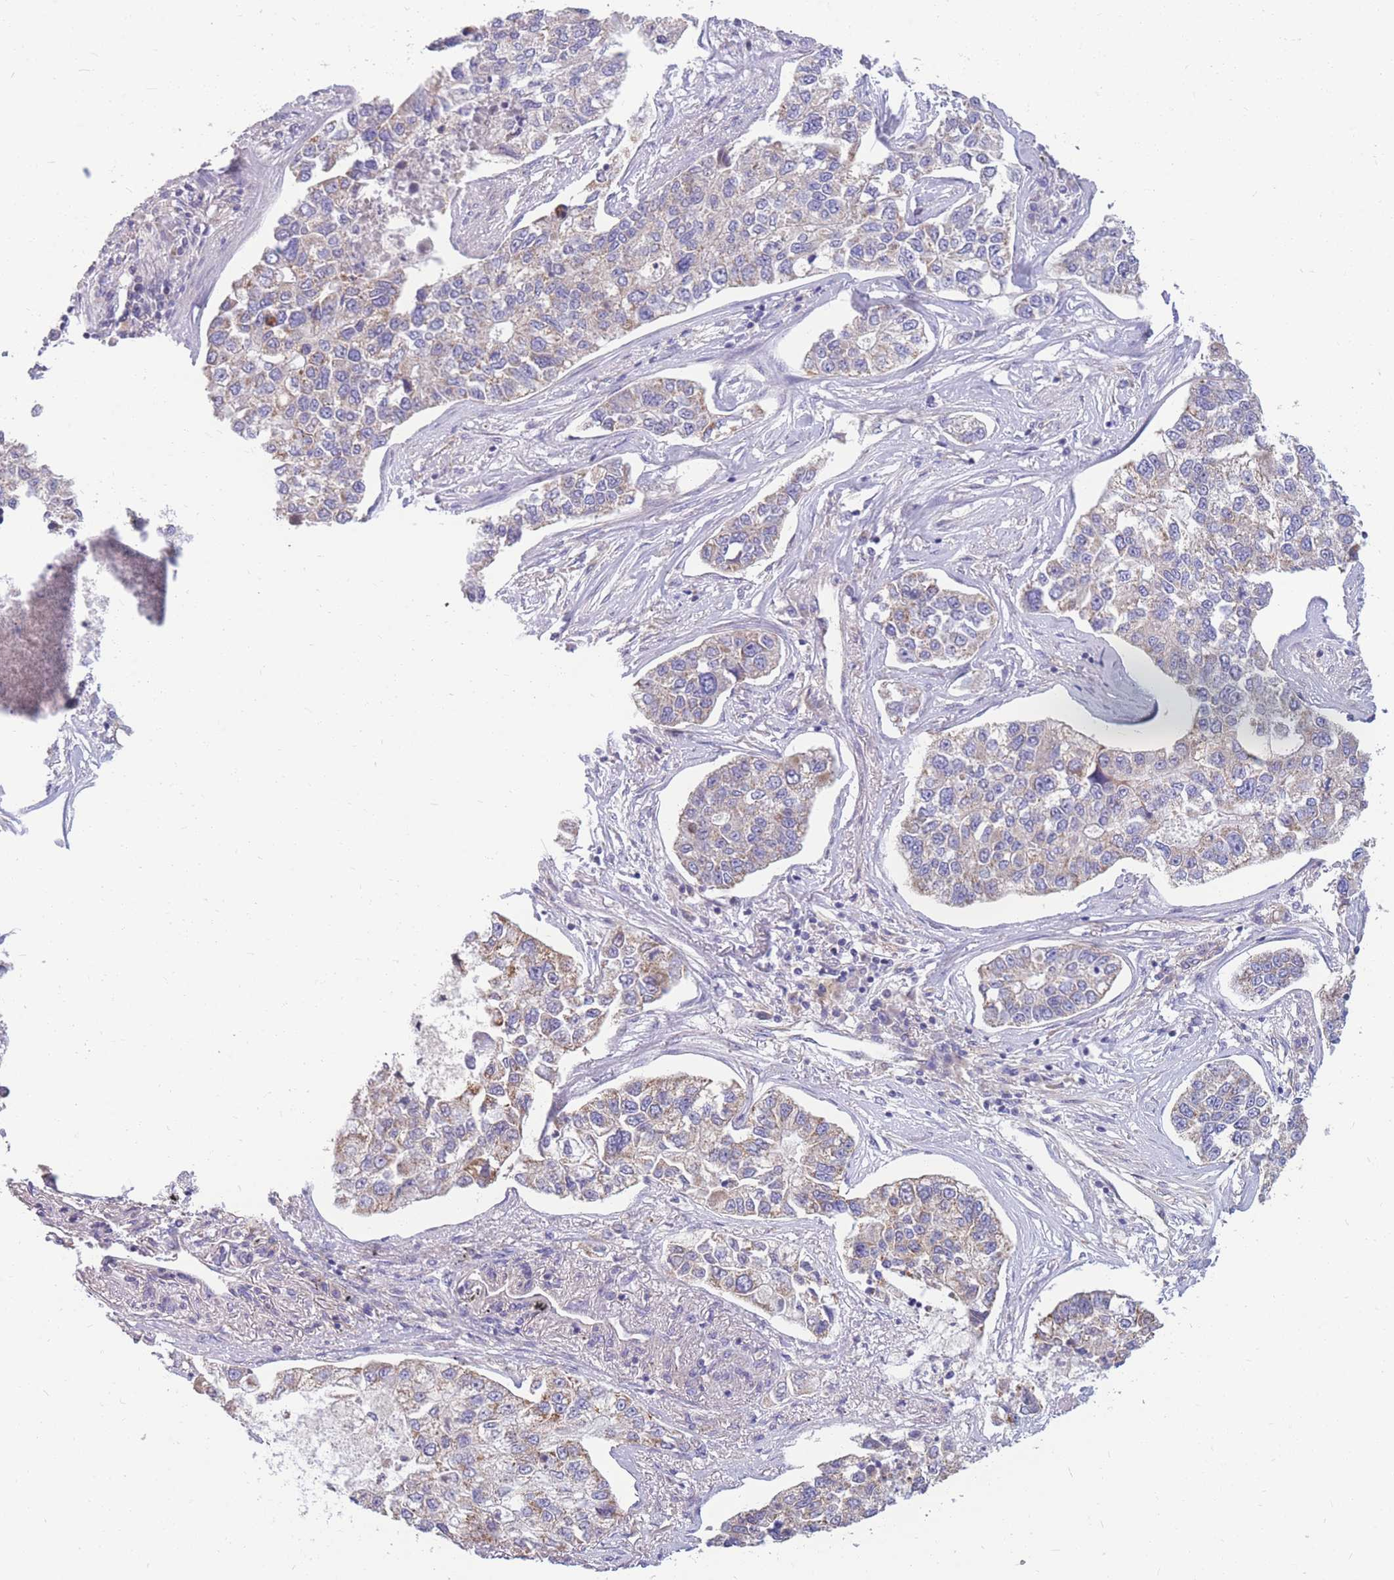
{"staining": {"intensity": "moderate", "quantity": "25%-75%", "location": "cytoplasmic/membranous"}, "tissue": "lung cancer", "cell_type": "Tumor cells", "image_type": "cancer", "snomed": [{"axis": "morphology", "description": "Adenocarcinoma, NOS"}, {"axis": "topography", "description": "Lung"}], "caption": "Tumor cells show medium levels of moderate cytoplasmic/membranous expression in approximately 25%-75% of cells in lung cancer.", "gene": "MRPS9", "patient": {"sex": "male", "age": 49}}